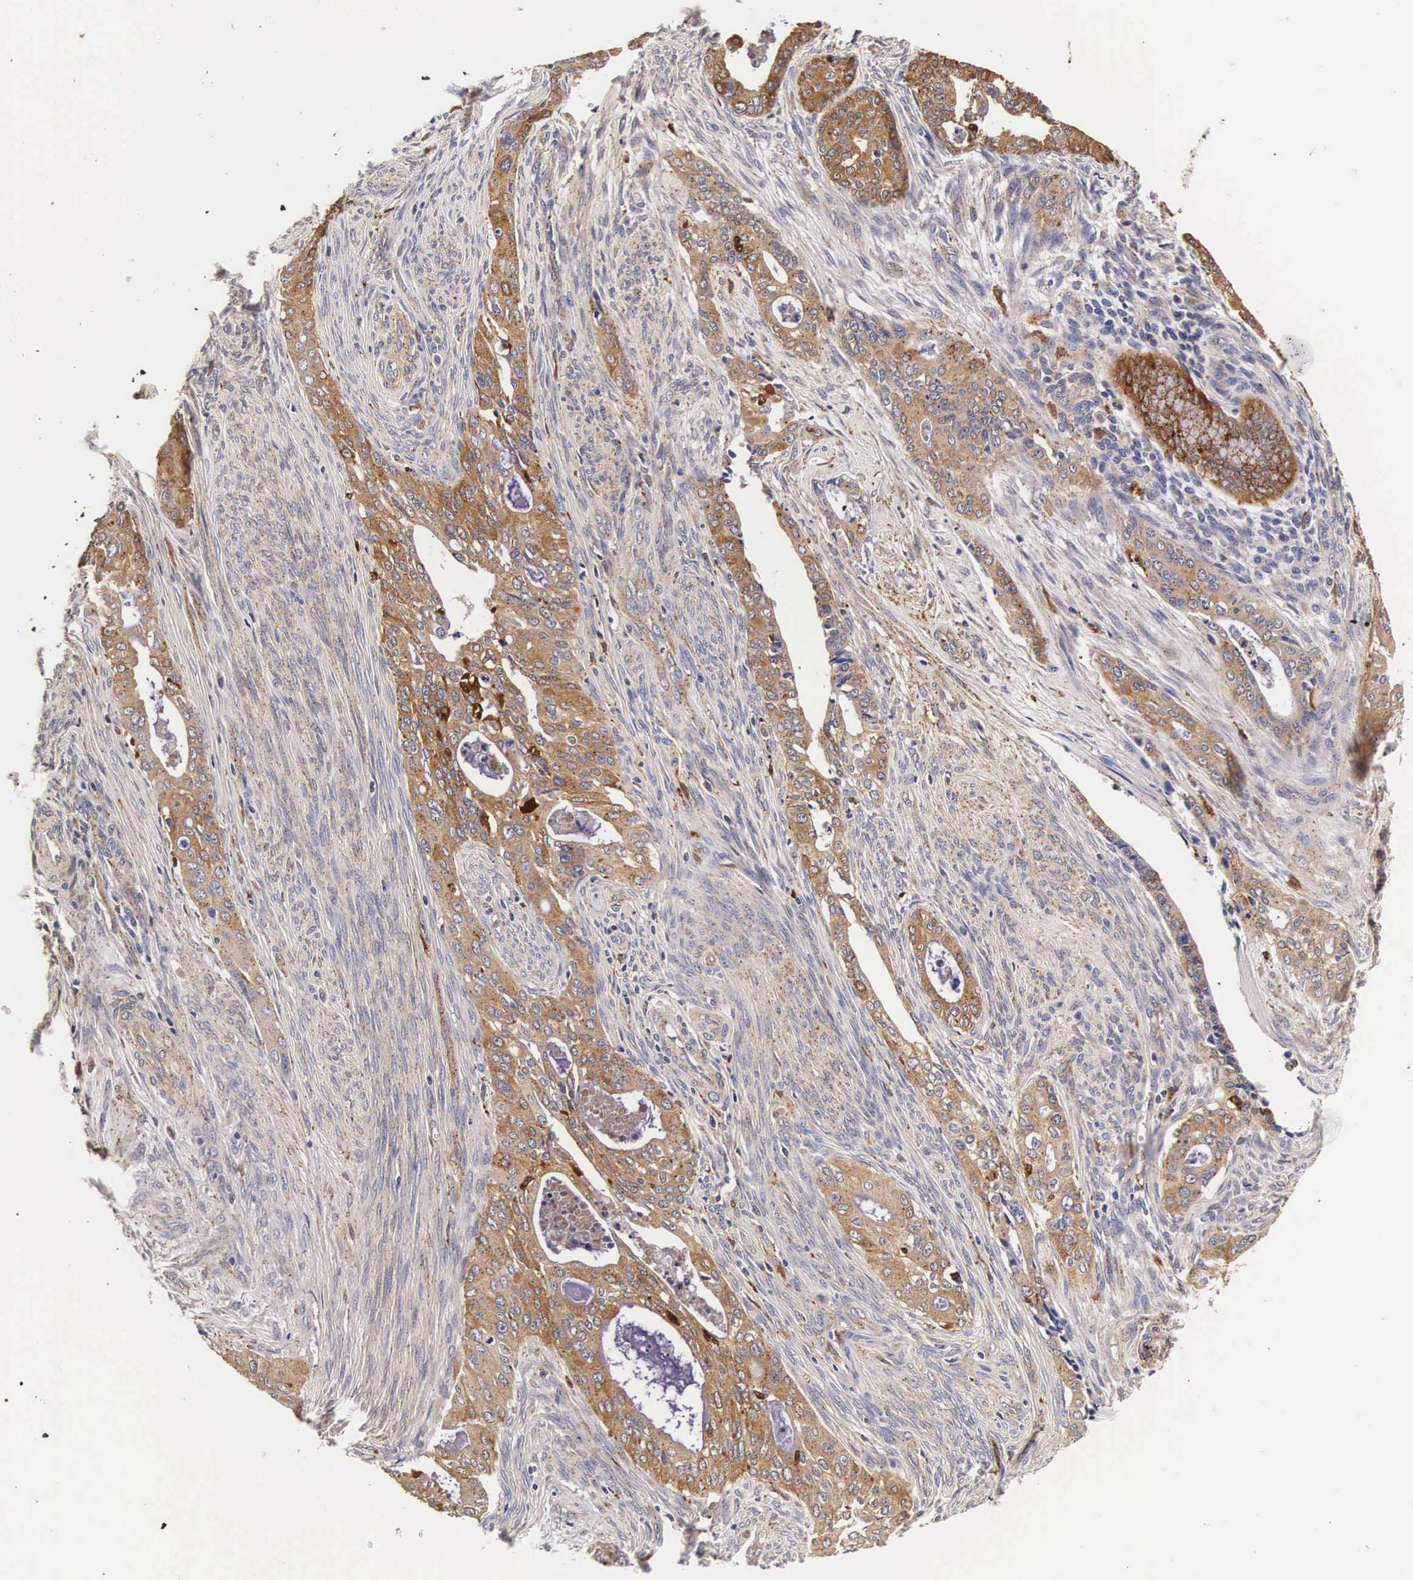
{"staining": {"intensity": "strong", "quantity": ">75%", "location": "cytoplasmic/membranous"}, "tissue": "cervical cancer", "cell_type": "Tumor cells", "image_type": "cancer", "snomed": [{"axis": "morphology", "description": "Squamous cell carcinoma, NOS"}, {"axis": "topography", "description": "Cervix"}], "caption": "Brown immunohistochemical staining in squamous cell carcinoma (cervical) reveals strong cytoplasmic/membranous staining in about >75% of tumor cells.", "gene": "CTSB", "patient": {"sex": "female", "age": 34}}